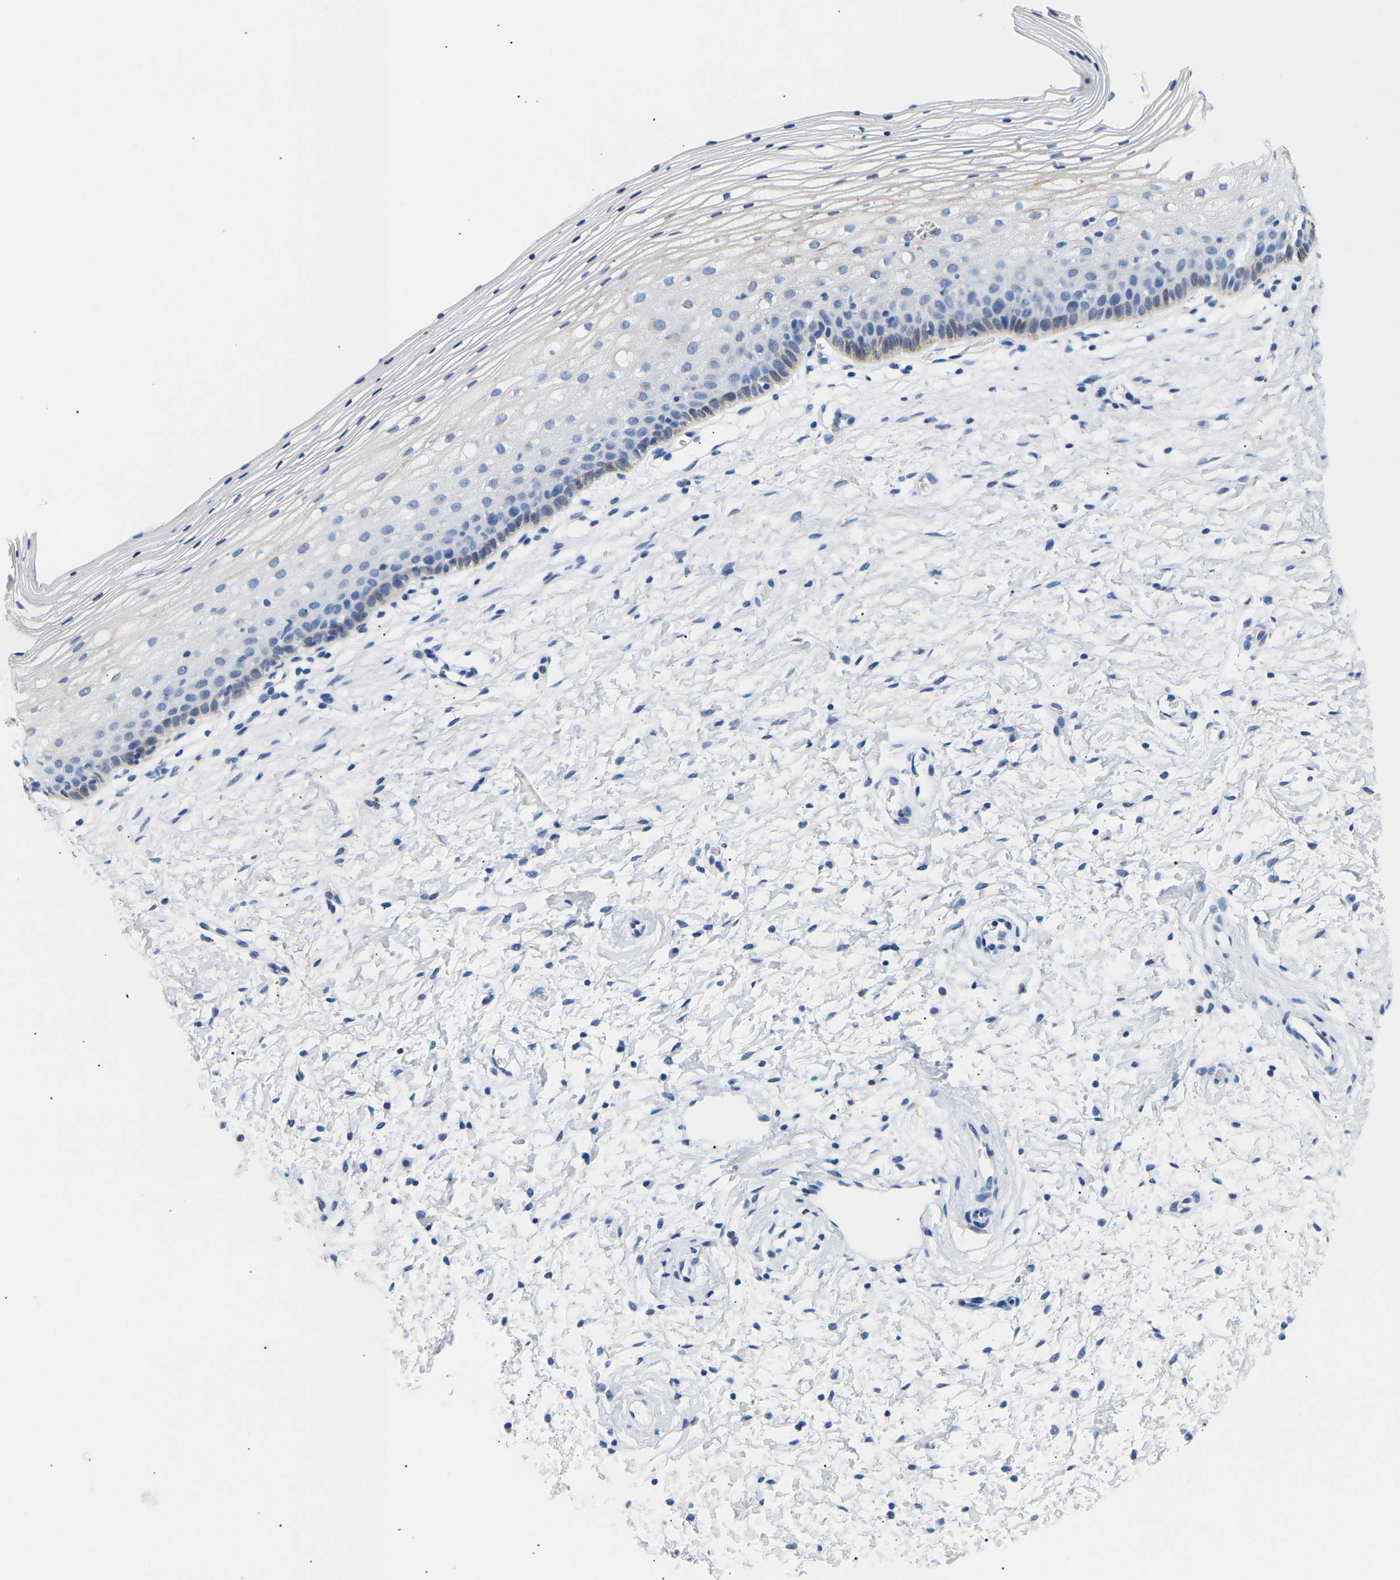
{"staining": {"intensity": "negative", "quantity": "none", "location": "none"}, "tissue": "cervix", "cell_type": "Glandular cells", "image_type": "normal", "snomed": [{"axis": "morphology", "description": "Normal tissue, NOS"}, {"axis": "topography", "description": "Cervix"}], "caption": "Glandular cells are negative for brown protein staining in benign cervix. The staining was performed using DAB (3,3'-diaminobenzidine) to visualize the protein expression in brown, while the nuclei were stained in blue with hematoxylin (Magnification: 20x).", "gene": "SPINK2", "patient": {"sex": "female", "age": 72}}